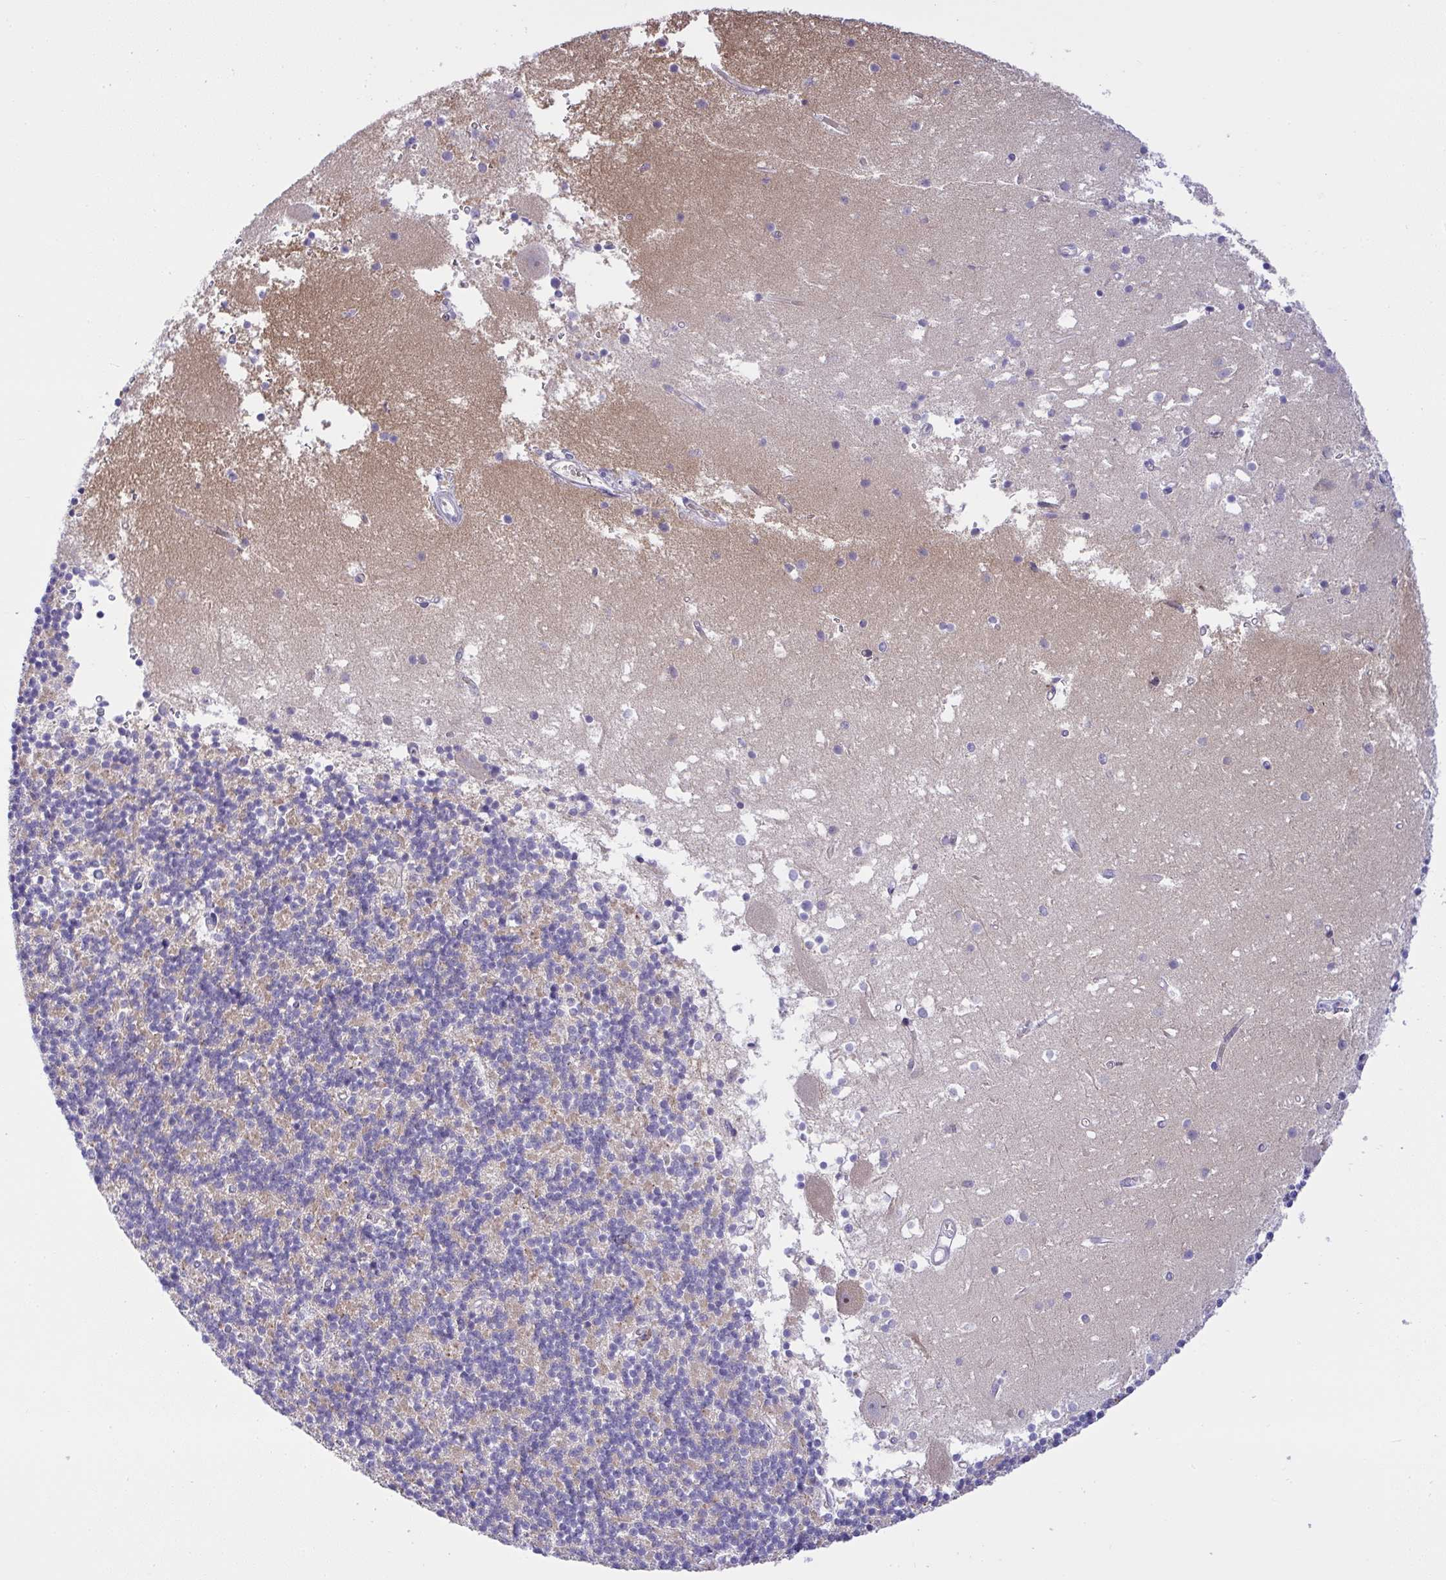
{"staining": {"intensity": "weak", "quantity": "<25%", "location": "cytoplasmic/membranous"}, "tissue": "cerebellum", "cell_type": "Cells in granular layer", "image_type": "normal", "snomed": [{"axis": "morphology", "description": "Normal tissue, NOS"}, {"axis": "topography", "description": "Cerebellum"}], "caption": "Human cerebellum stained for a protein using immunohistochemistry (IHC) shows no positivity in cells in granular layer.", "gene": "ZNF554", "patient": {"sex": "male", "age": 54}}